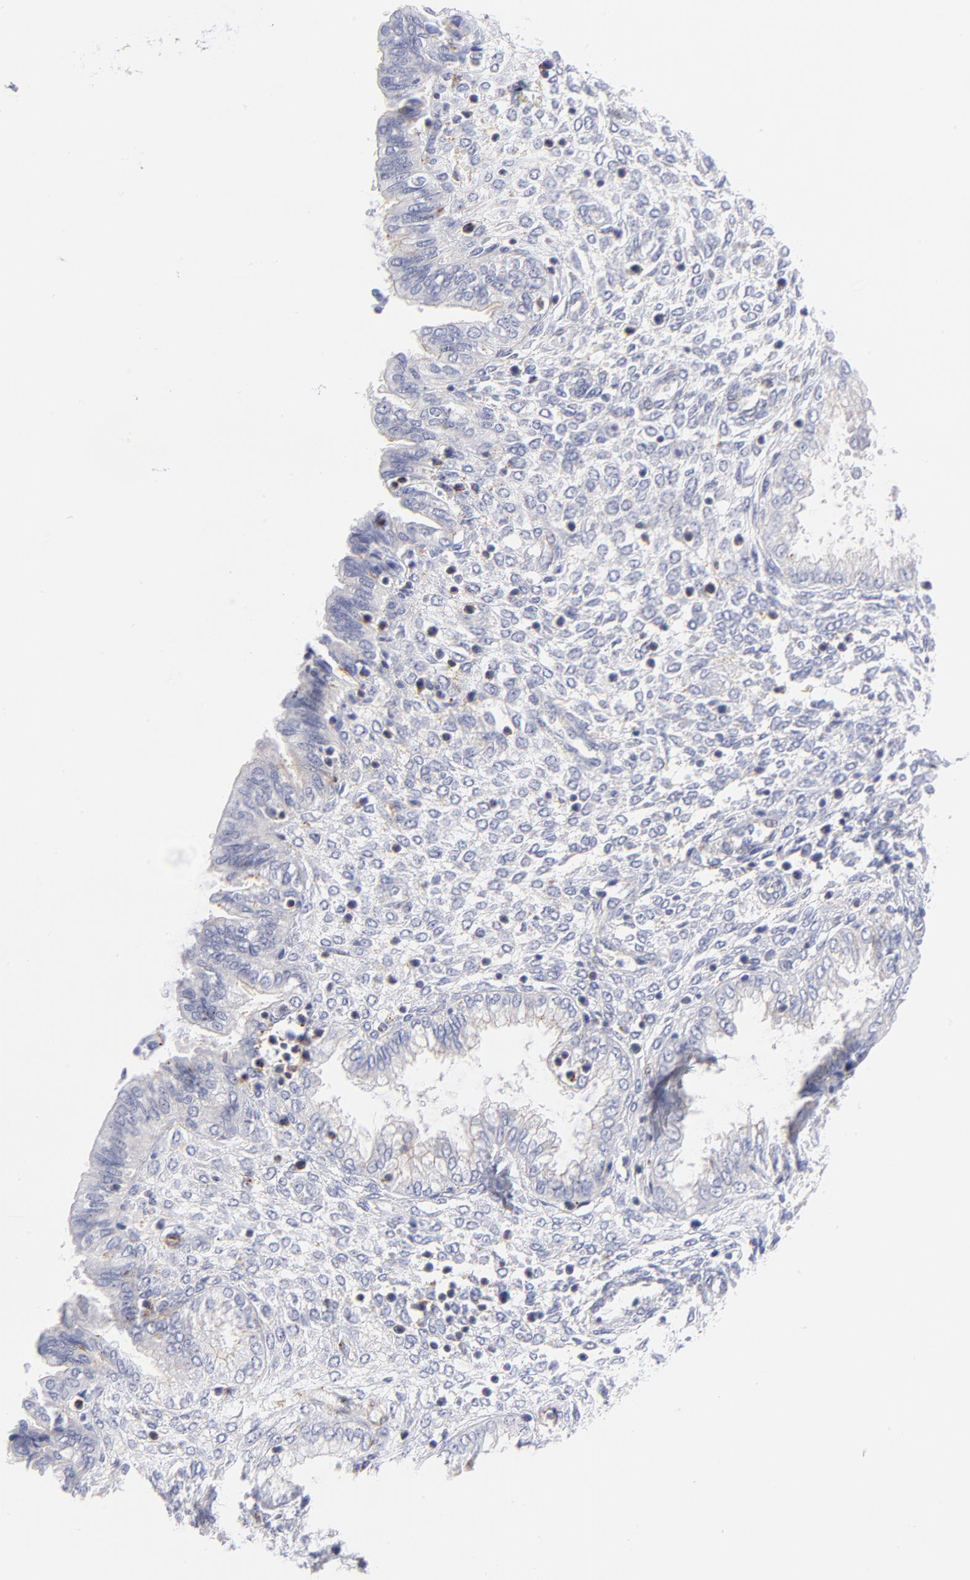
{"staining": {"intensity": "negative", "quantity": "none", "location": "none"}, "tissue": "endometrium", "cell_type": "Cells in endometrial stroma", "image_type": "normal", "snomed": [{"axis": "morphology", "description": "Normal tissue, NOS"}, {"axis": "topography", "description": "Endometrium"}], "caption": "Immunohistochemistry (IHC) of unremarkable endometrium displays no positivity in cells in endometrial stroma.", "gene": "ACTA2", "patient": {"sex": "female", "age": 33}}